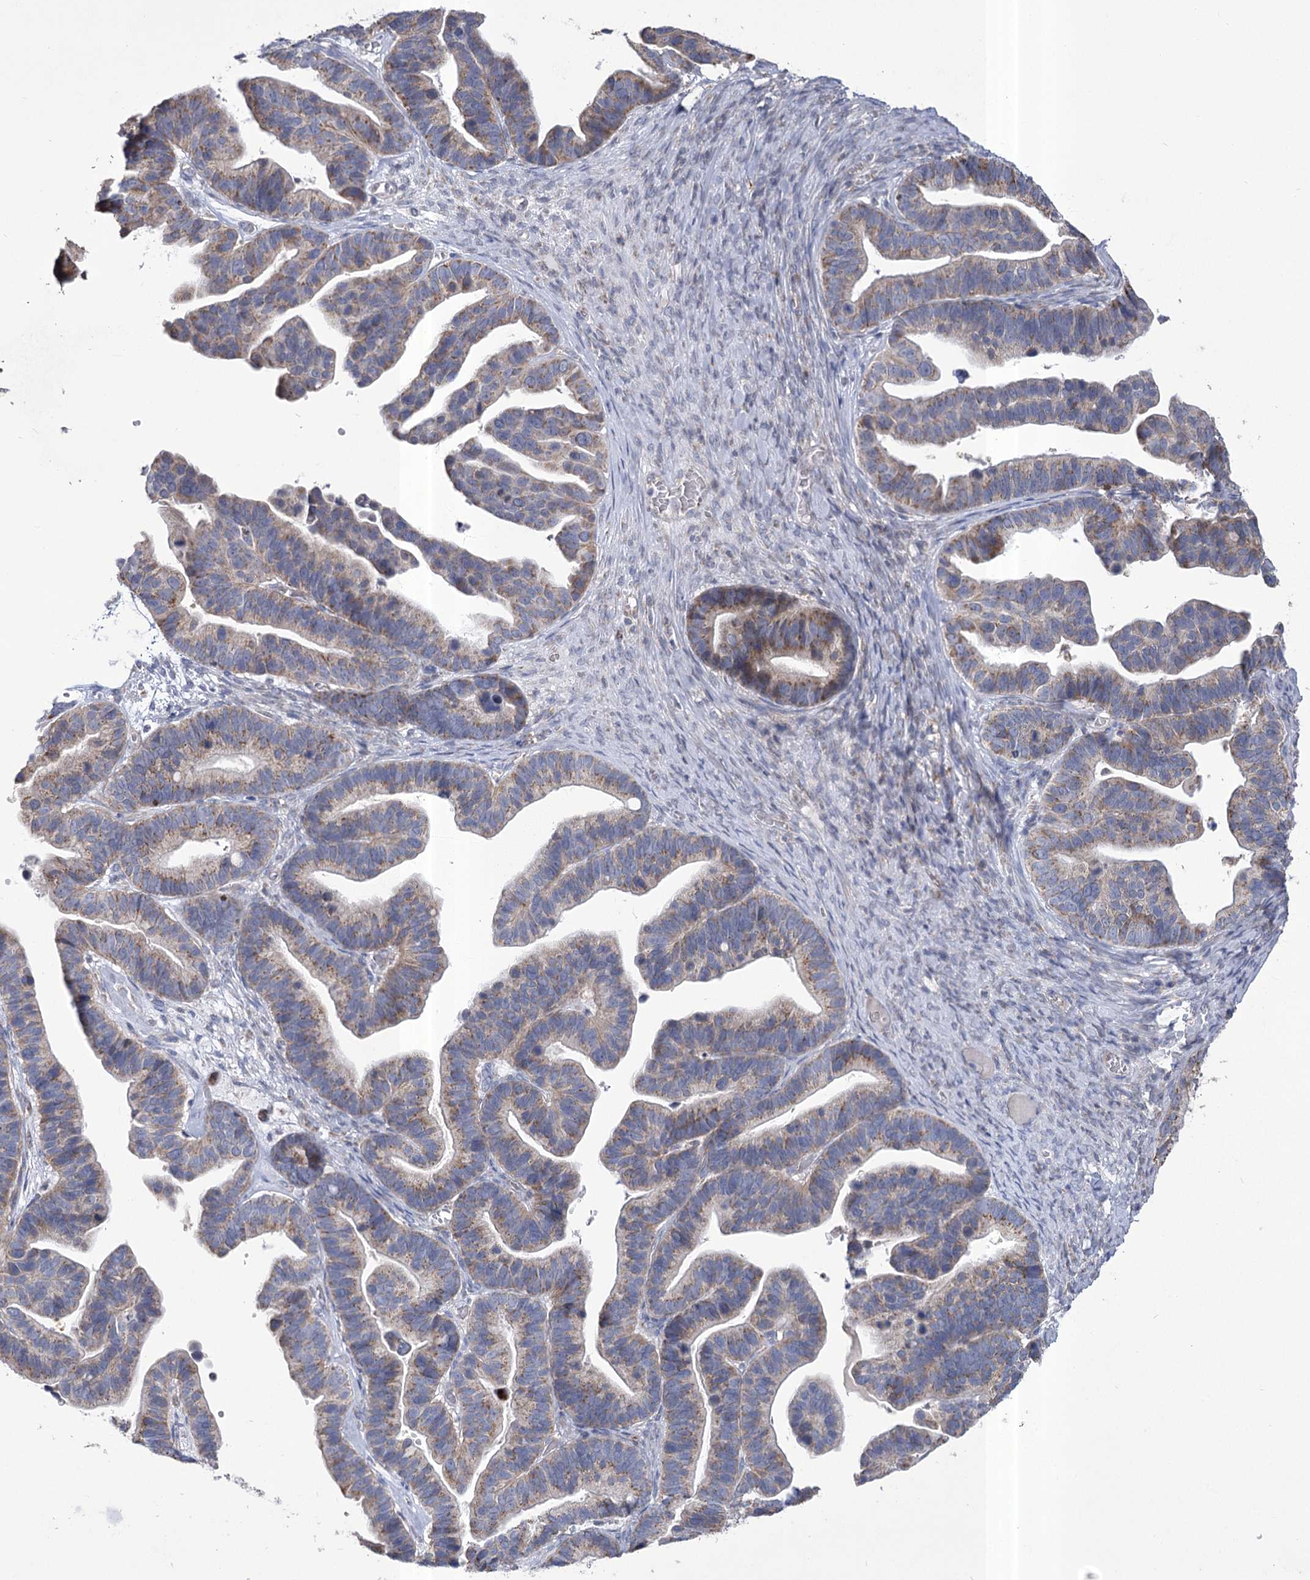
{"staining": {"intensity": "weak", "quantity": ">75%", "location": "cytoplasmic/membranous"}, "tissue": "ovarian cancer", "cell_type": "Tumor cells", "image_type": "cancer", "snomed": [{"axis": "morphology", "description": "Cystadenocarcinoma, serous, NOS"}, {"axis": "topography", "description": "Ovary"}], "caption": "Protein positivity by immunohistochemistry (IHC) reveals weak cytoplasmic/membranous staining in approximately >75% of tumor cells in serous cystadenocarcinoma (ovarian). (brown staining indicates protein expression, while blue staining denotes nuclei).", "gene": "PDHB", "patient": {"sex": "female", "age": 56}}